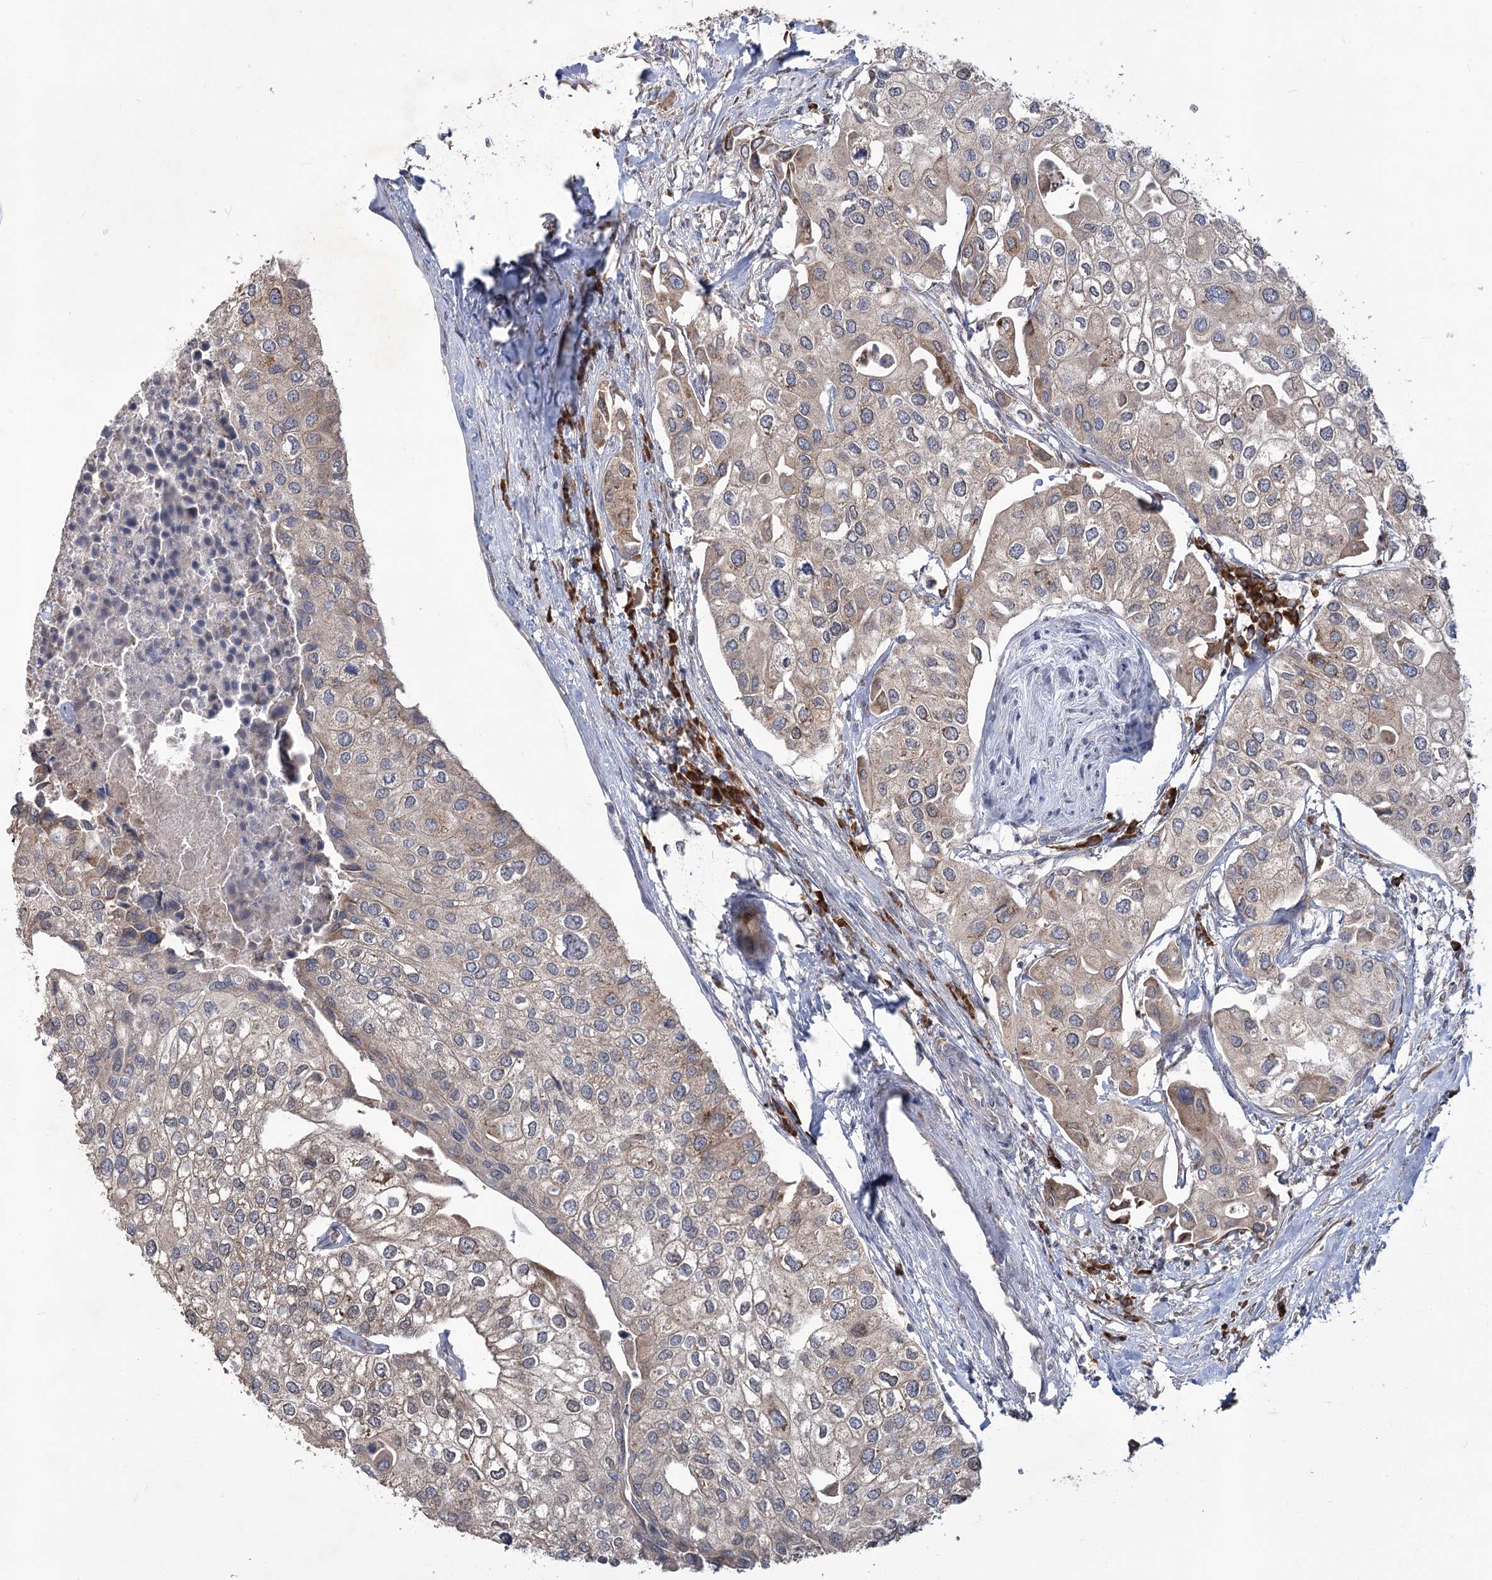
{"staining": {"intensity": "weak", "quantity": "25%-75%", "location": "cytoplasmic/membranous"}, "tissue": "urothelial cancer", "cell_type": "Tumor cells", "image_type": "cancer", "snomed": [{"axis": "morphology", "description": "Urothelial carcinoma, High grade"}, {"axis": "topography", "description": "Urinary bladder"}], "caption": "Protein positivity by immunohistochemistry (IHC) reveals weak cytoplasmic/membranous positivity in about 25%-75% of tumor cells in urothelial carcinoma (high-grade). (Brightfield microscopy of DAB IHC at high magnification).", "gene": "STT3B", "patient": {"sex": "male", "age": 64}}